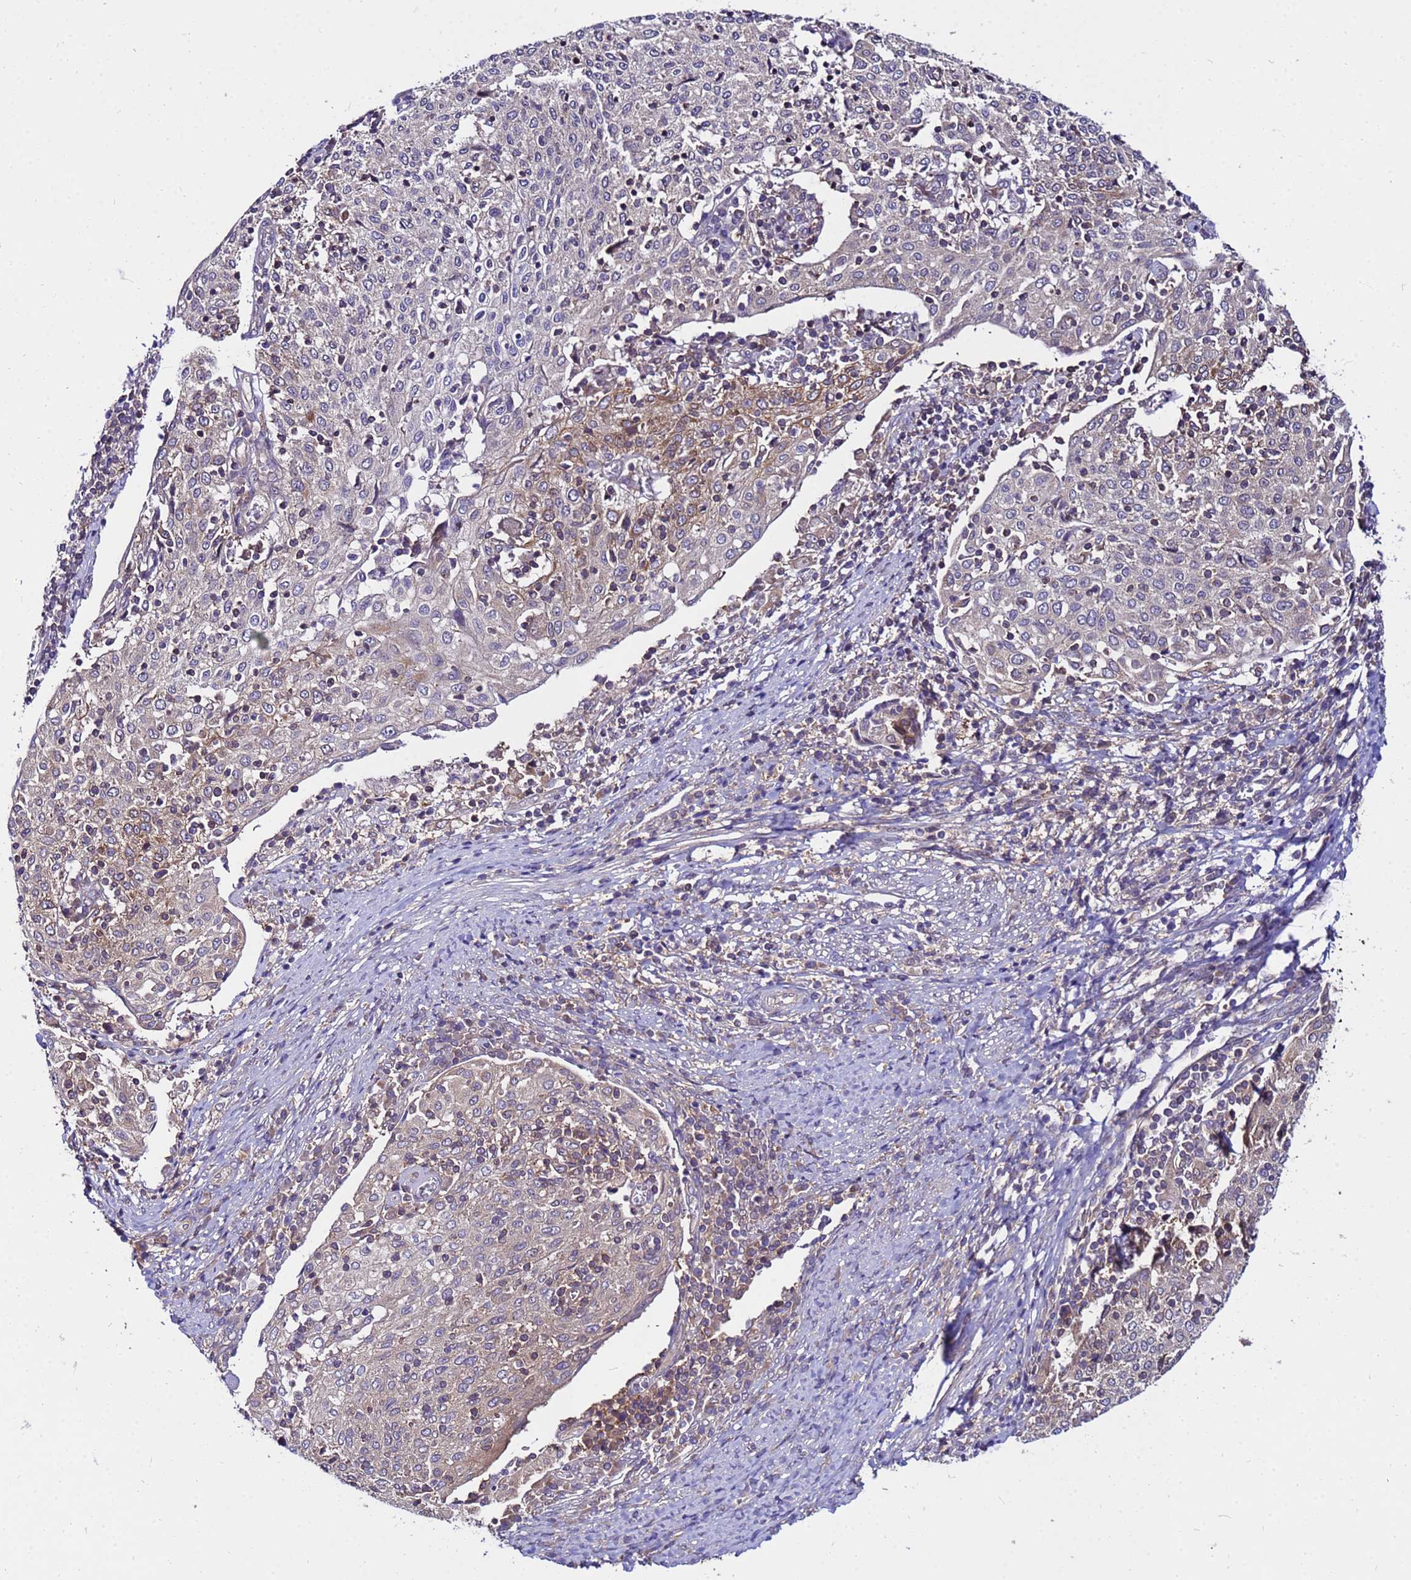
{"staining": {"intensity": "moderate", "quantity": "<25%", "location": "cytoplasmic/membranous"}, "tissue": "cervical cancer", "cell_type": "Tumor cells", "image_type": "cancer", "snomed": [{"axis": "morphology", "description": "Squamous cell carcinoma, NOS"}, {"axis": "topography", "description": "Cervix"}], "caption": "A high-resolution micrograph shows immunohistochemistry (IHC) staining of cervical squamous cell carcinoma, which exhibits moderate cytoplasmic/membranous expression in approximately <25% of tumor cells.", "gene": "GET3", "patient": {"sex": "female", "age": 52}}